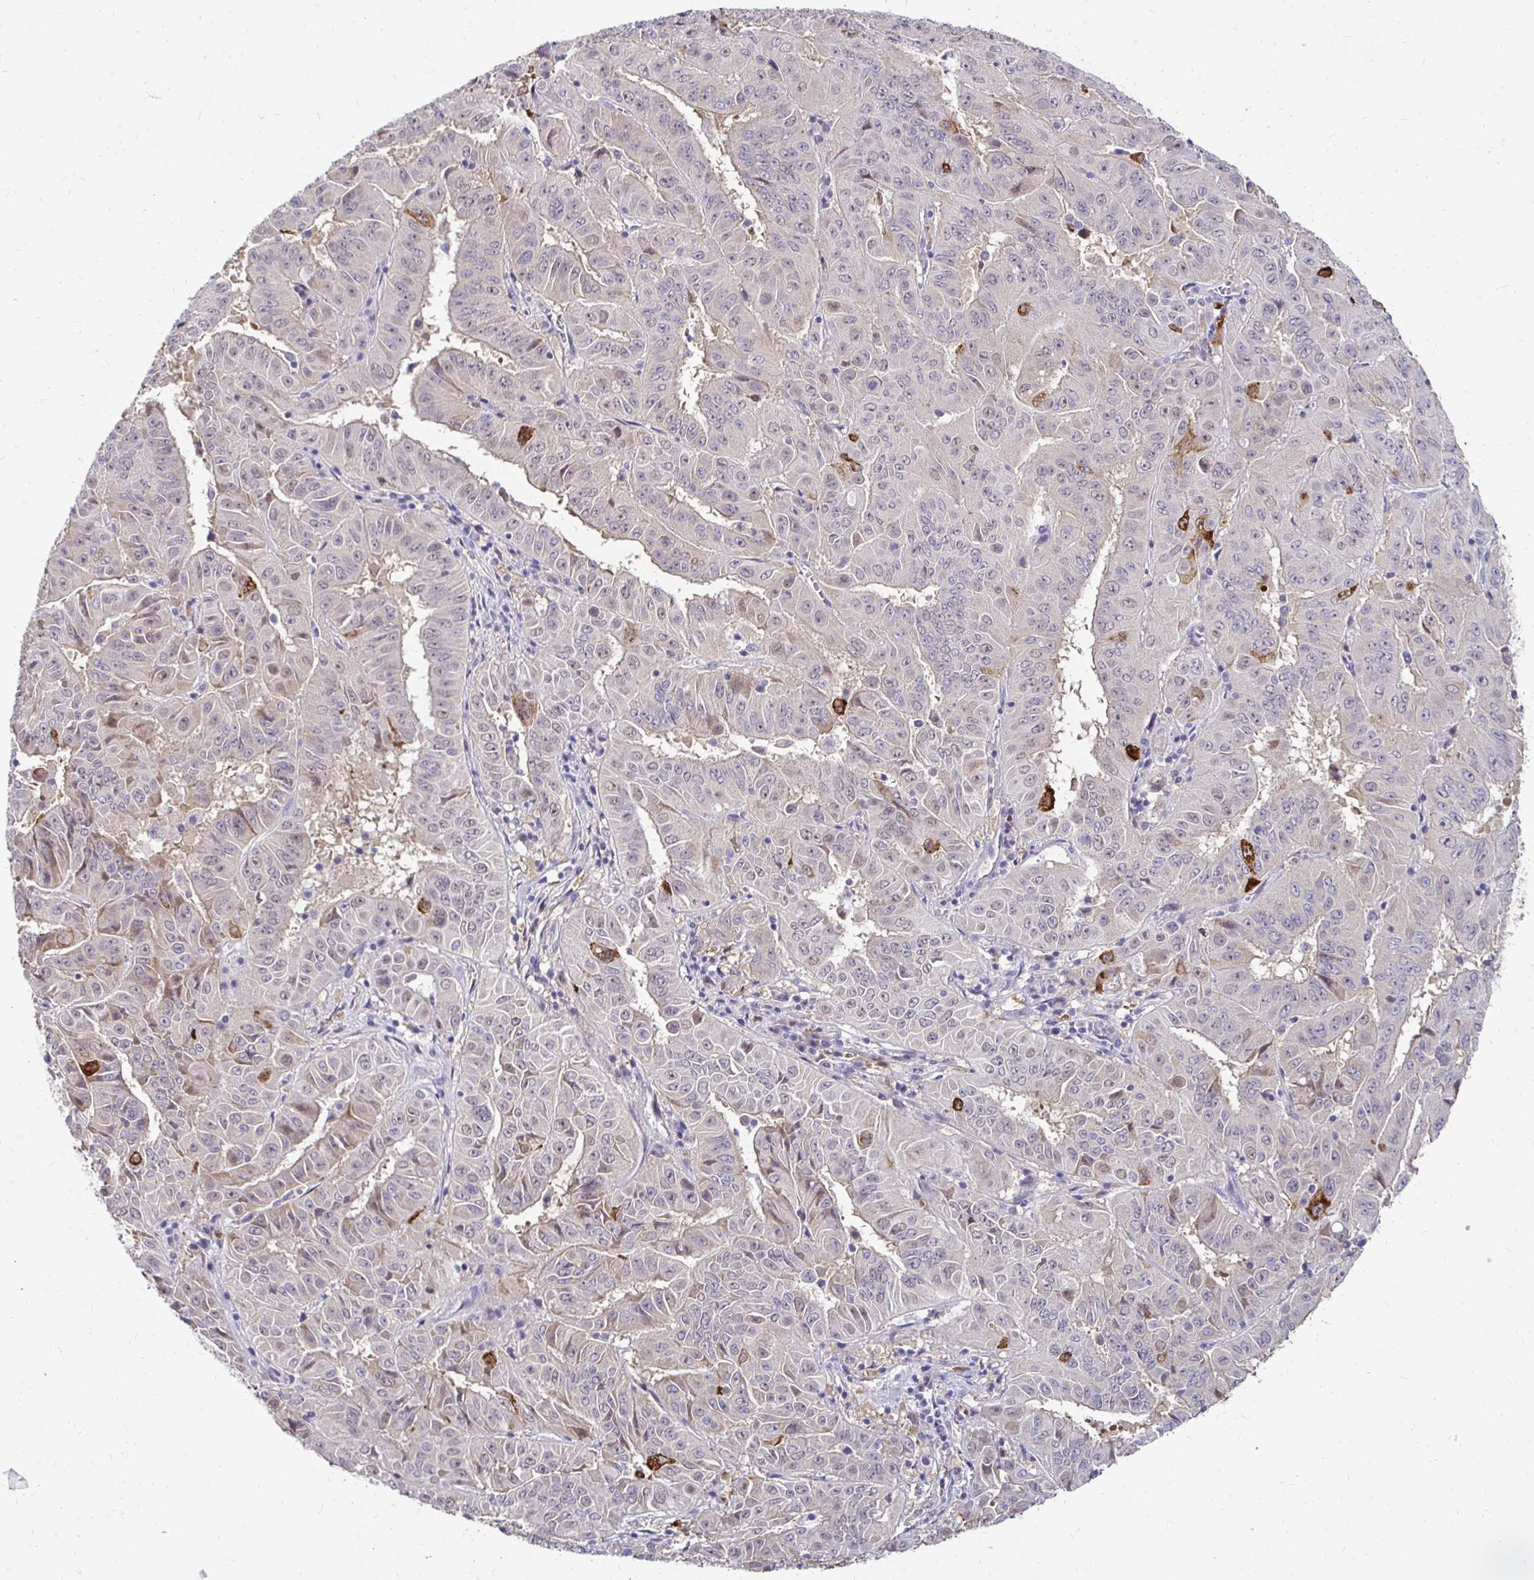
{"staining": {"intensity": "weak", "quantity": "<25%", "location": "cytoplasmic/membranous"}, "tissue": "pancreatic cancer", "cell_type": "Tumor cells", "image_type": "cancer", "snomed": [{"axis": "morphology", "description": "Adenocarcinoma, NOS"}, {"axis": "topography", "description": "Pancreas"}], "caption": "A histopathology image of pancreatic cancer stained for a protein demonstrates no brown staining in tumor cells. (DAB immunohistochemistry (IHC), high magnification).", "gene": "PADI2", "patient": {"sex": "male", "age": 63}}